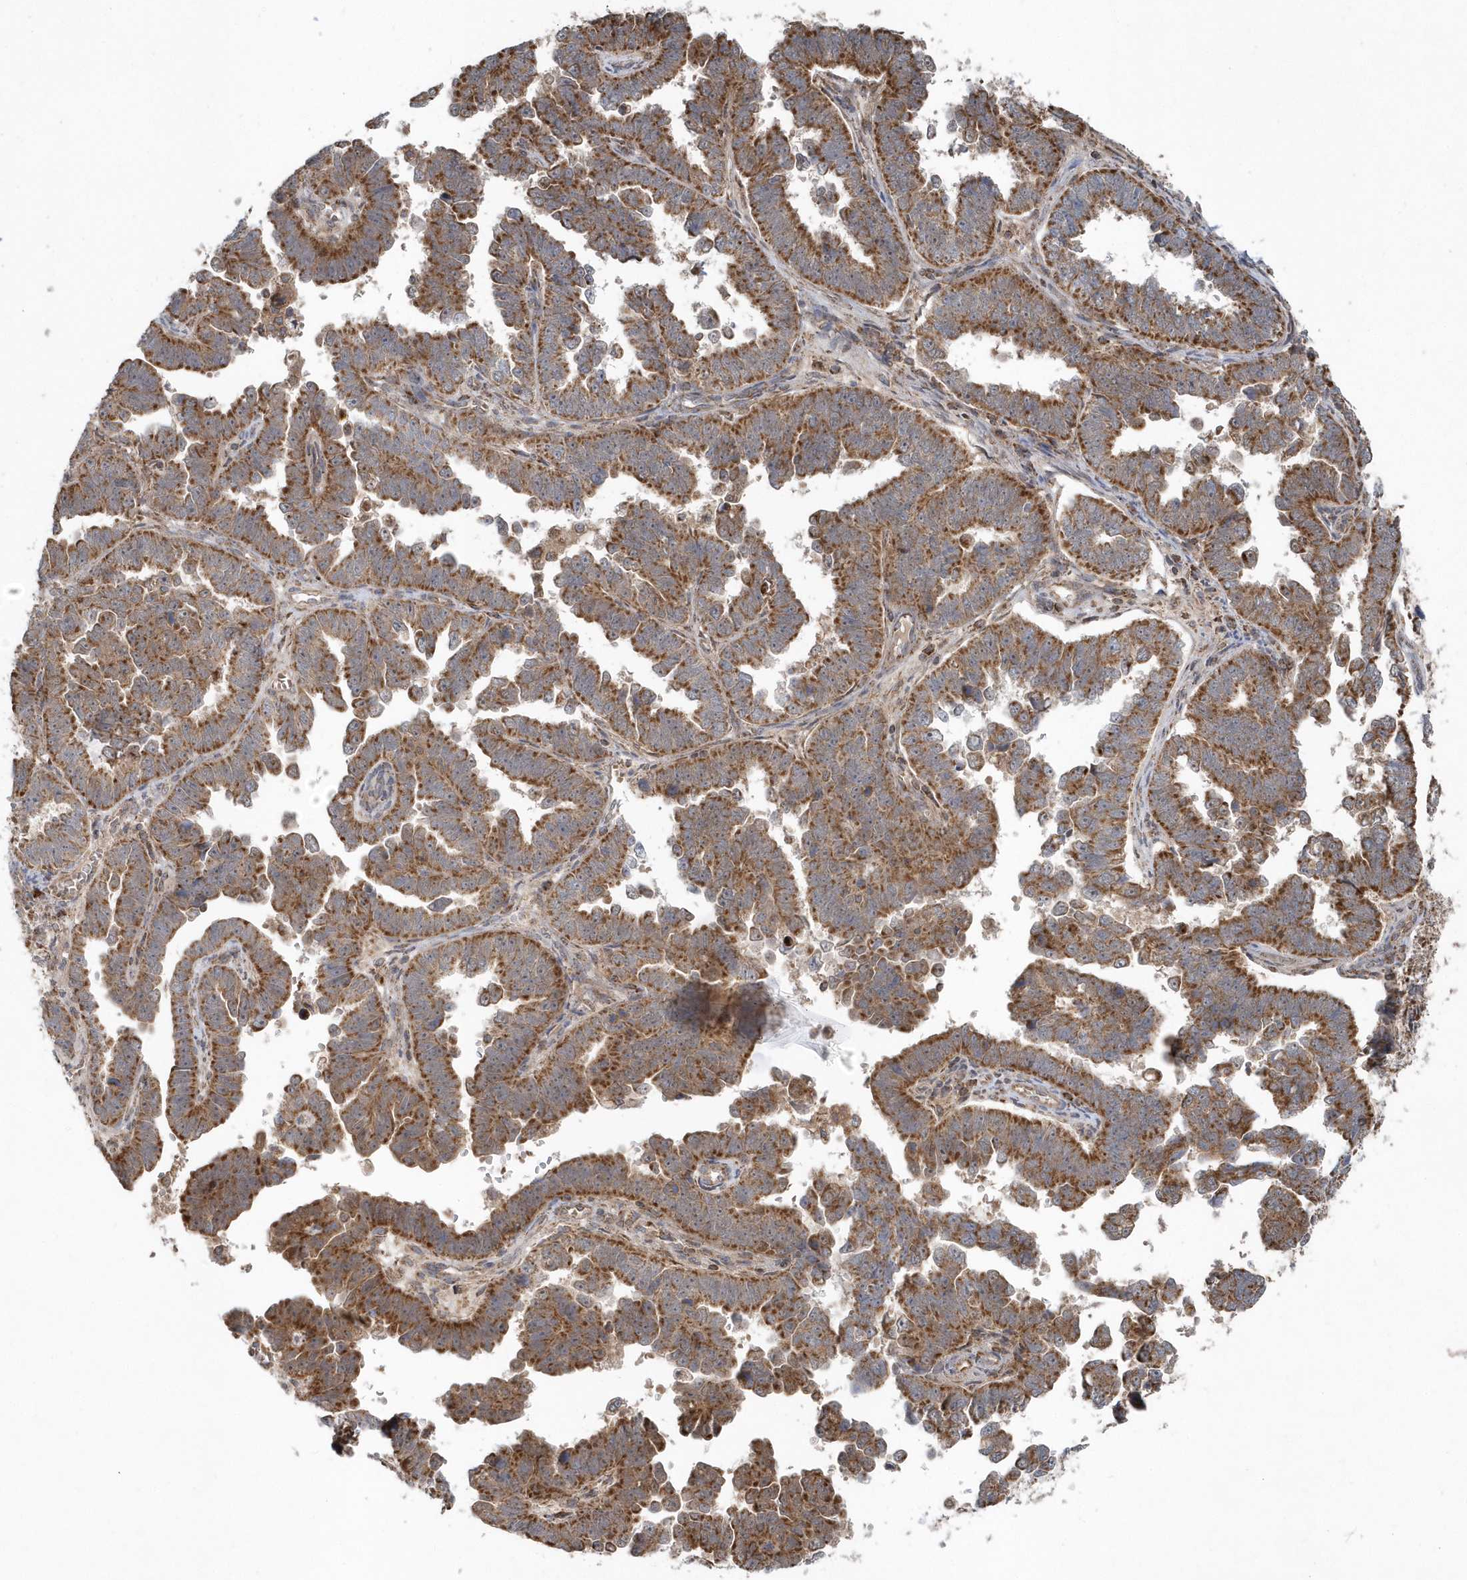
{"staining": {"intensity": "strong", "quantity": ">75%", "location": "cytoplasmic/membranous"}, "tissue": "endometrial cancer", "cell_type": "Tumor cells", "image_type": "cancer", "snomed": [{"axis": "morphology", "description": "Adenocarcinoma, NOS"}, {"axis": "topography", "description": "Endometrium"}], "caption": "Protein analysis of adenocarcinoma (endometrial) tissue reveals strong cytoplasmic/membranous staining in approximately >75% of tumor cells. Using DAB (3,3'-diaminobenzidine) (brown) and hematoxylin (blue) stains, captured at high magnification using brightfield microscopy.", "gene": "PPP1R7", "patient": {"sex": "female", "age": 75}}